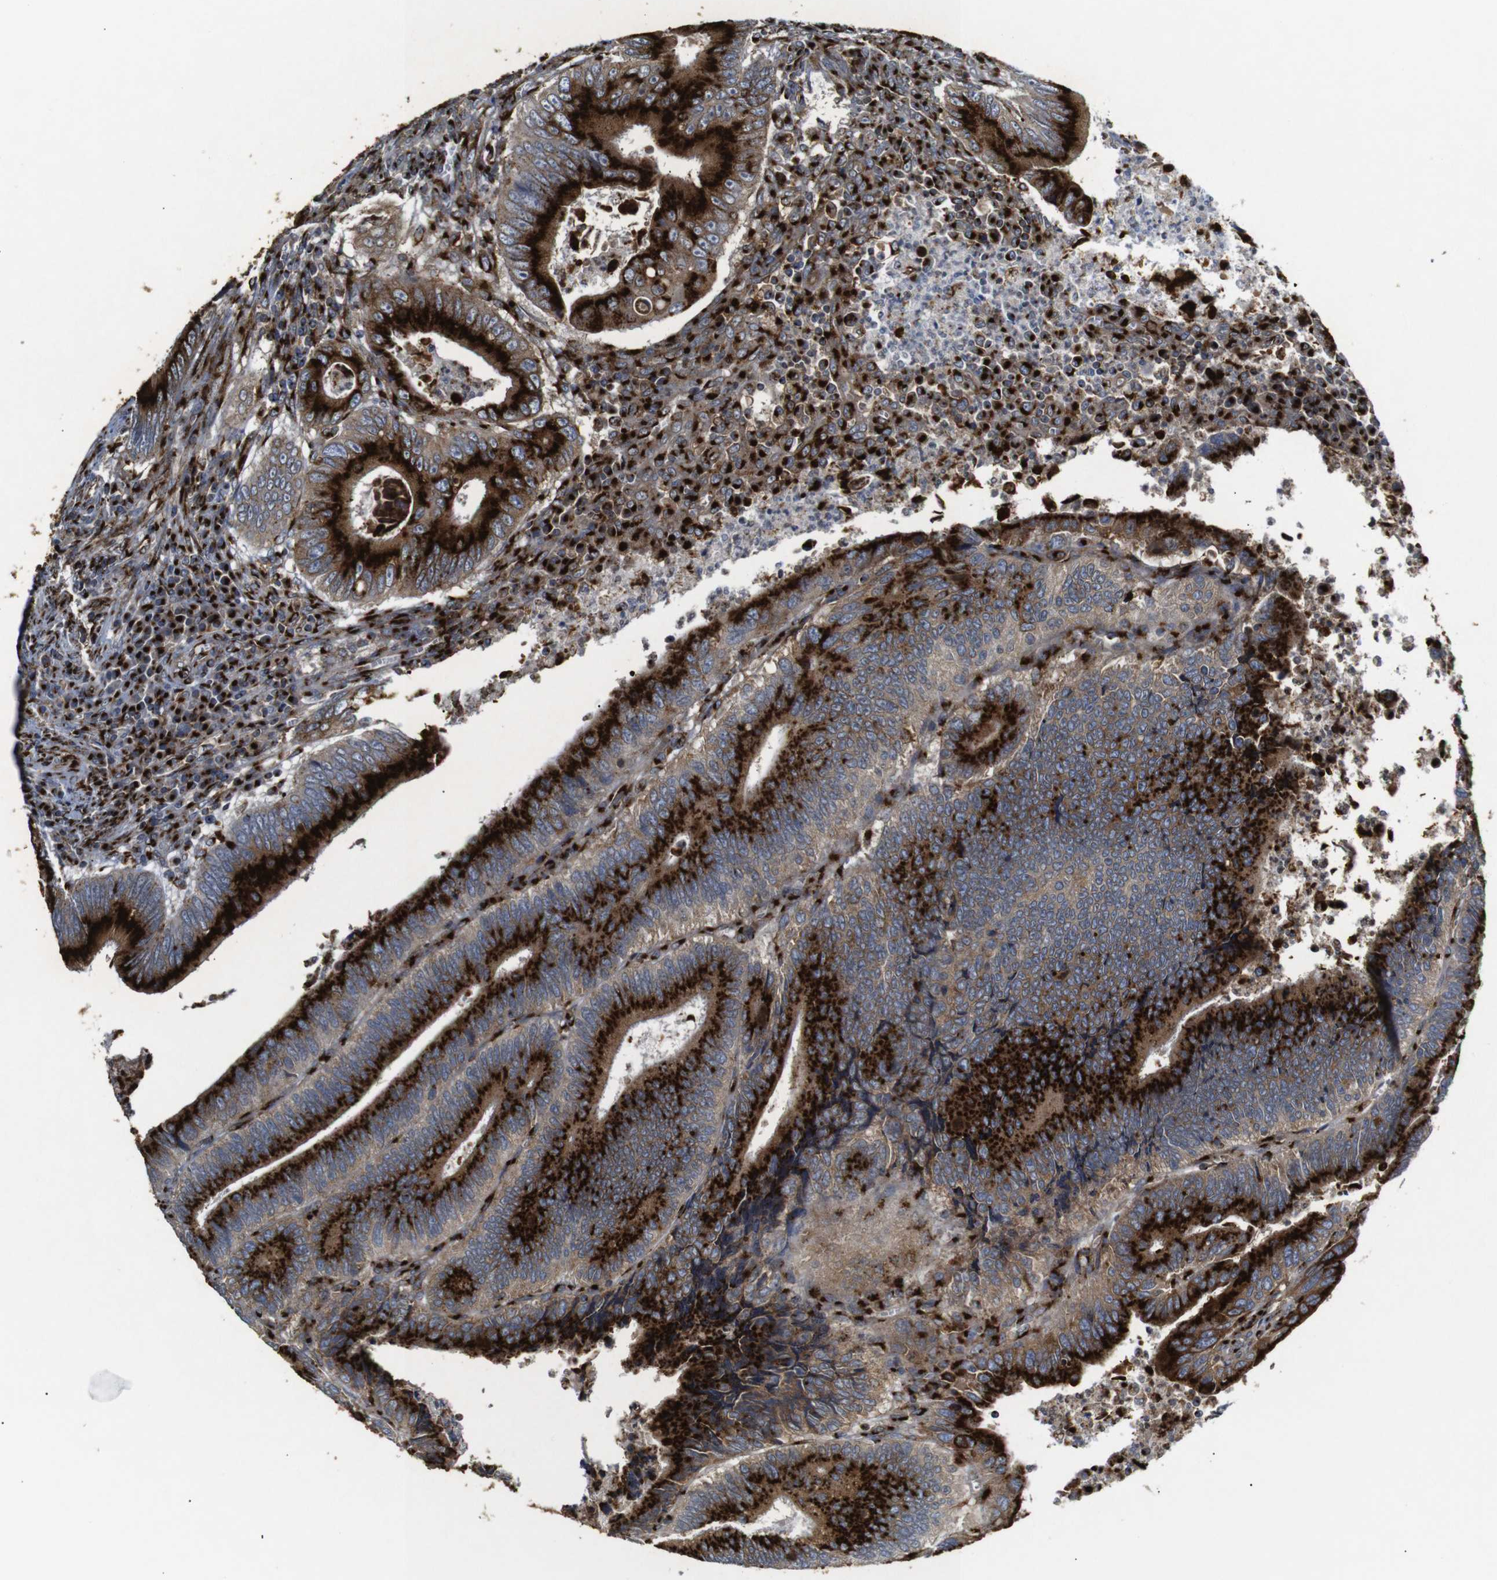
{"staining": {"intensity": "strong", "quantity": ">75%", "location": "cytoplasmic/membranous"}, "tissue": "colorectal cancer", "cell_type": "Tumor cells", "image_type": "cancer", "snomed": [{"axis": "morphology", "description": "Inflammation, NOS"}, {"axis": "morphology", "description": "Adenocarcinoma, NOS"}, {"axis": "topography", "description": "Colon"}], "caption": "Immunohistochemical staining of human colorectal adenocarcinoma shows strong cytoplasmic/membranous protein expression in about >75% of tumor cells. (Brightfield microscopy of DAB IHC at high magnification).", "gene": "TGOLN2", "patient": {"sex": "male", "age": 72}}